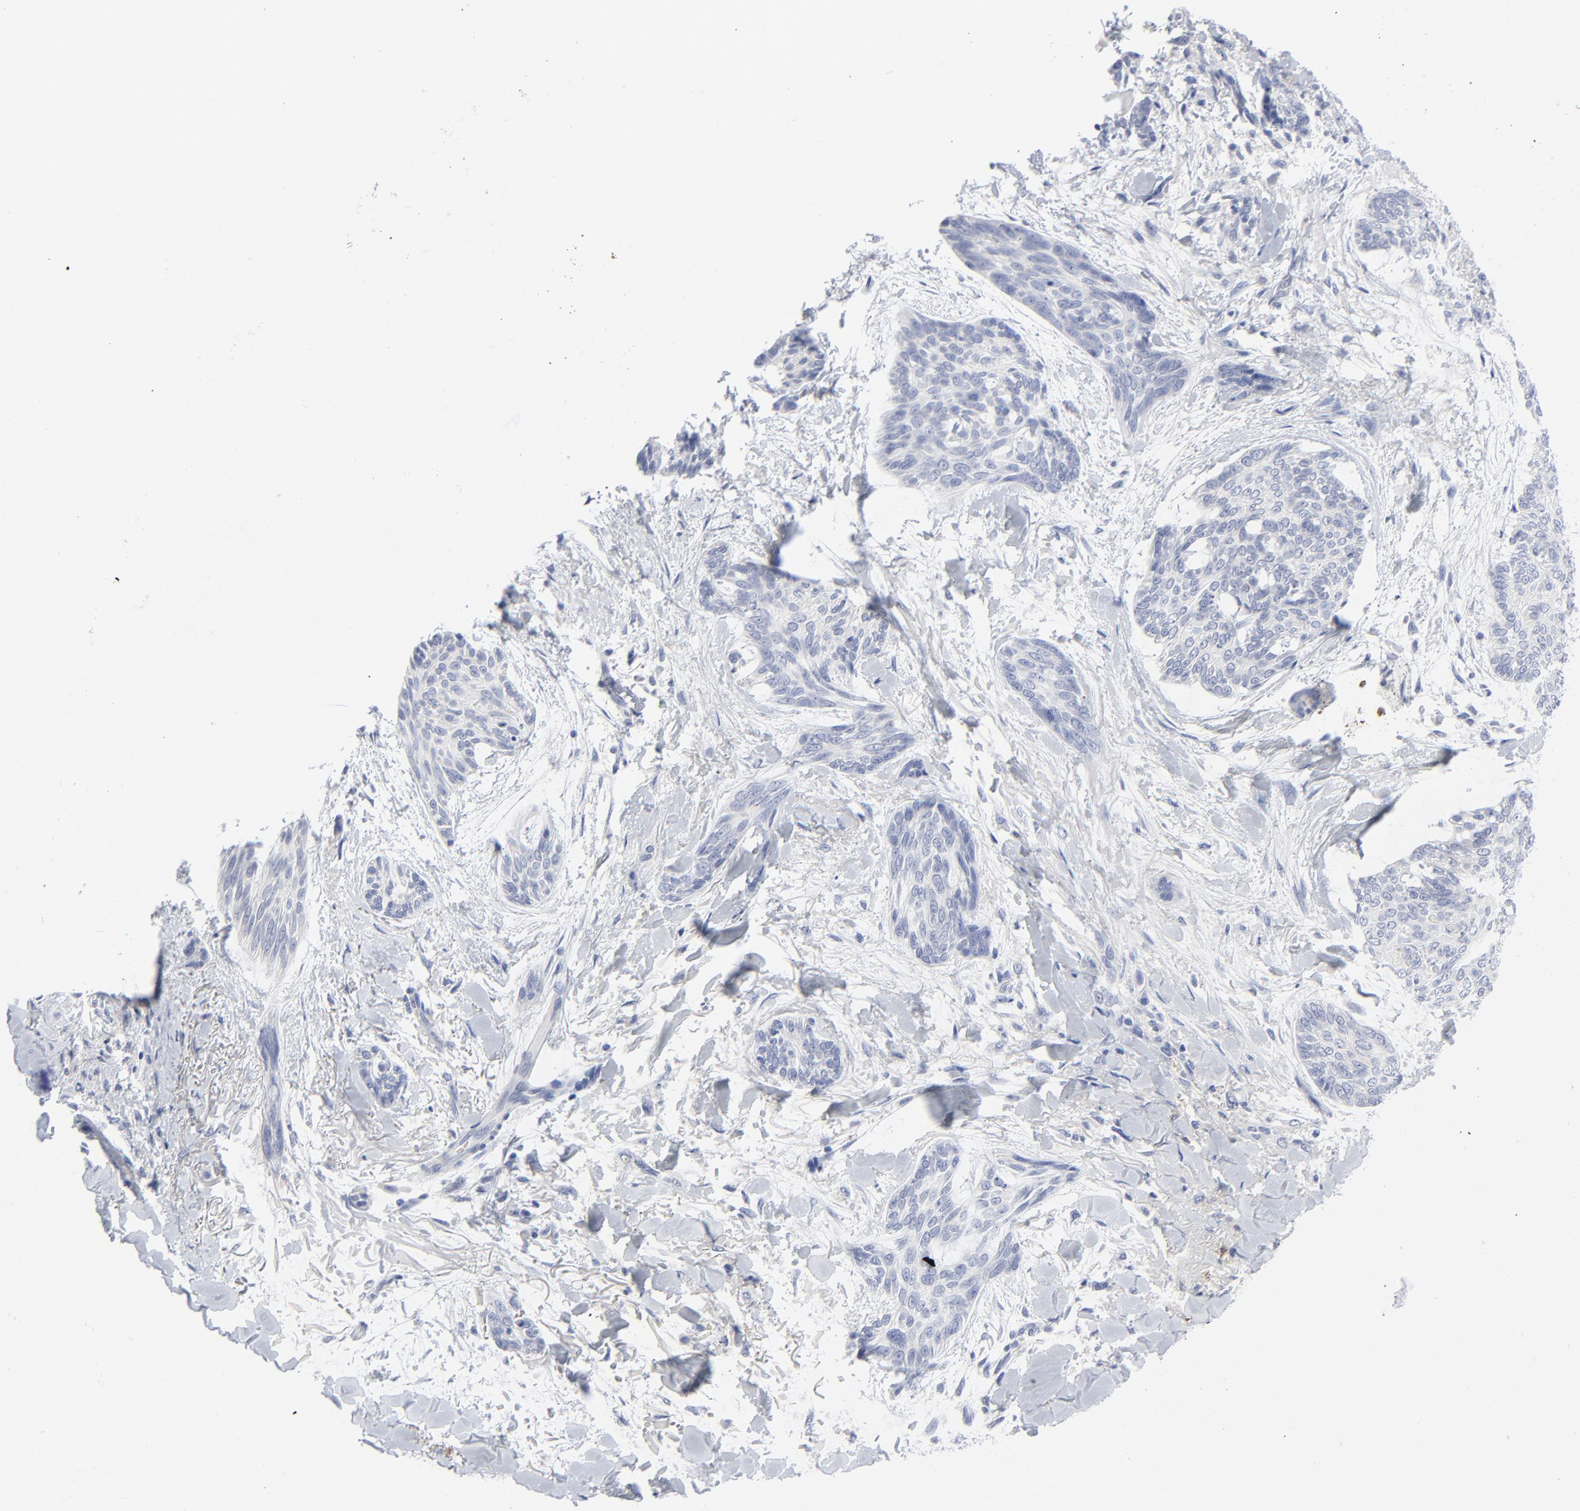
{"staining": {"intensity": "negative", "quantity": "none", "location": "none"}, "tissue": "skin cancer", "cell_type": "Tumor cells", "image_type": "cancer", "snomed": [{"axis": "morphology", "description": "Normal tissue, NOS"}, {"axis": "morphology", "description": "Basal cell carcinoma"}, {"axis": "topography", "description": "Skin"}], "caption": "High power microscopy micrograph of an immunohistochemistry (IHC) histopathology image of skin basal cell carcinoma, revealing no significant positivity in tumor cells. Nuclei are stained in blue.", "gene": "CLEC4G", "patient": {"sex": "female", "age": 71}}